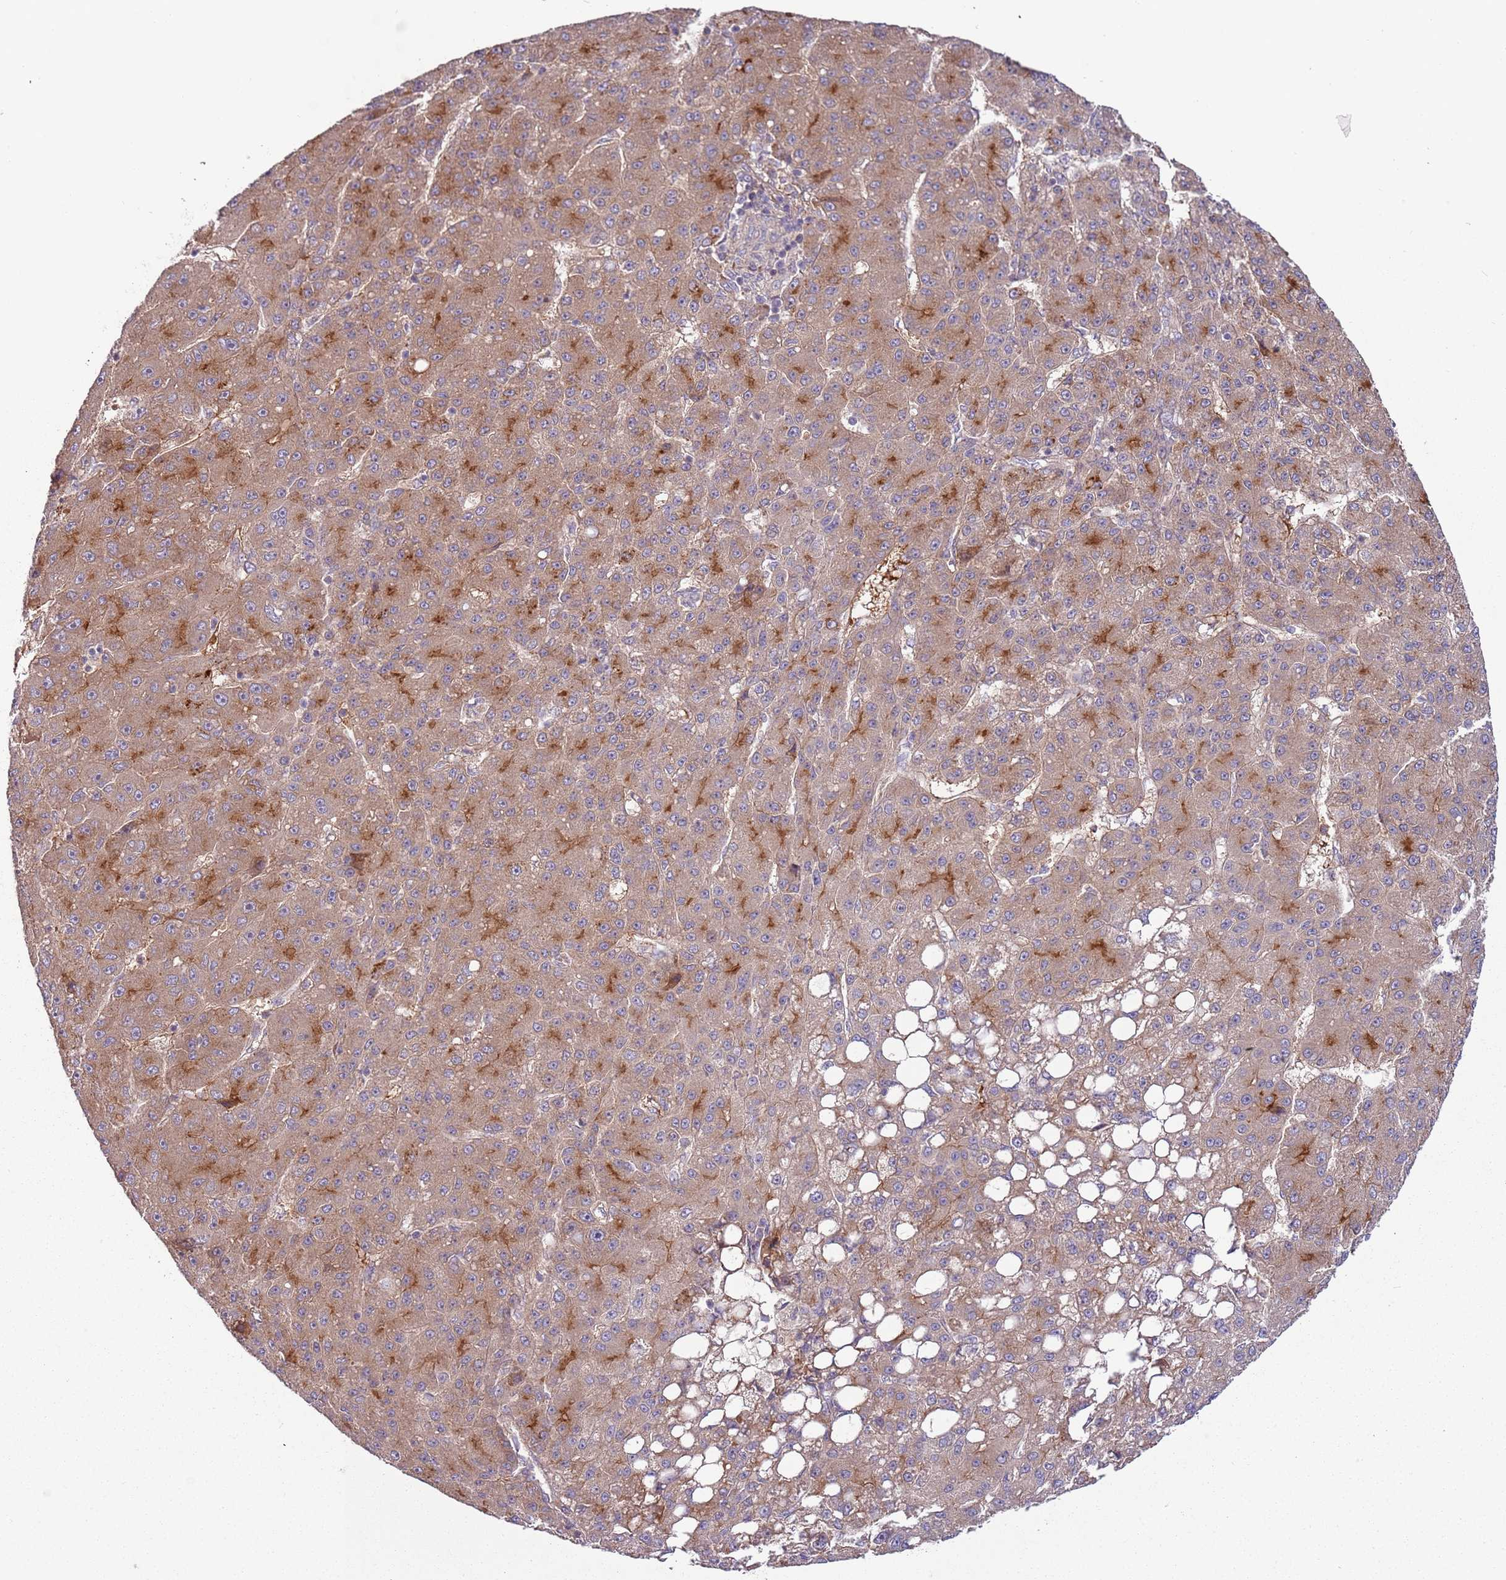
{"staining": {"intensity": "moderate", "quantity": "25%-75%", "location": "cytoplasmic/membranous"}, "tissue": "liver cancer", "cell_type": "Tumor cells", "image_type": "cancer", "snomed": [{"axis": "morphology", "description": "Carcinoma, Hepatocellular, NOS"}, {"axis": "topography", "description": "Liver"}], "caption": "IHC histopathology image of human hepatocellular carcinoma (liver) stained for a protein (brown), which displays medium levels of moderate cytoplasmic/membranous expression in about 25%-75% of tumor cells.", "gene": "RNF128", "patient": {"sex": "male", "age": 67}}